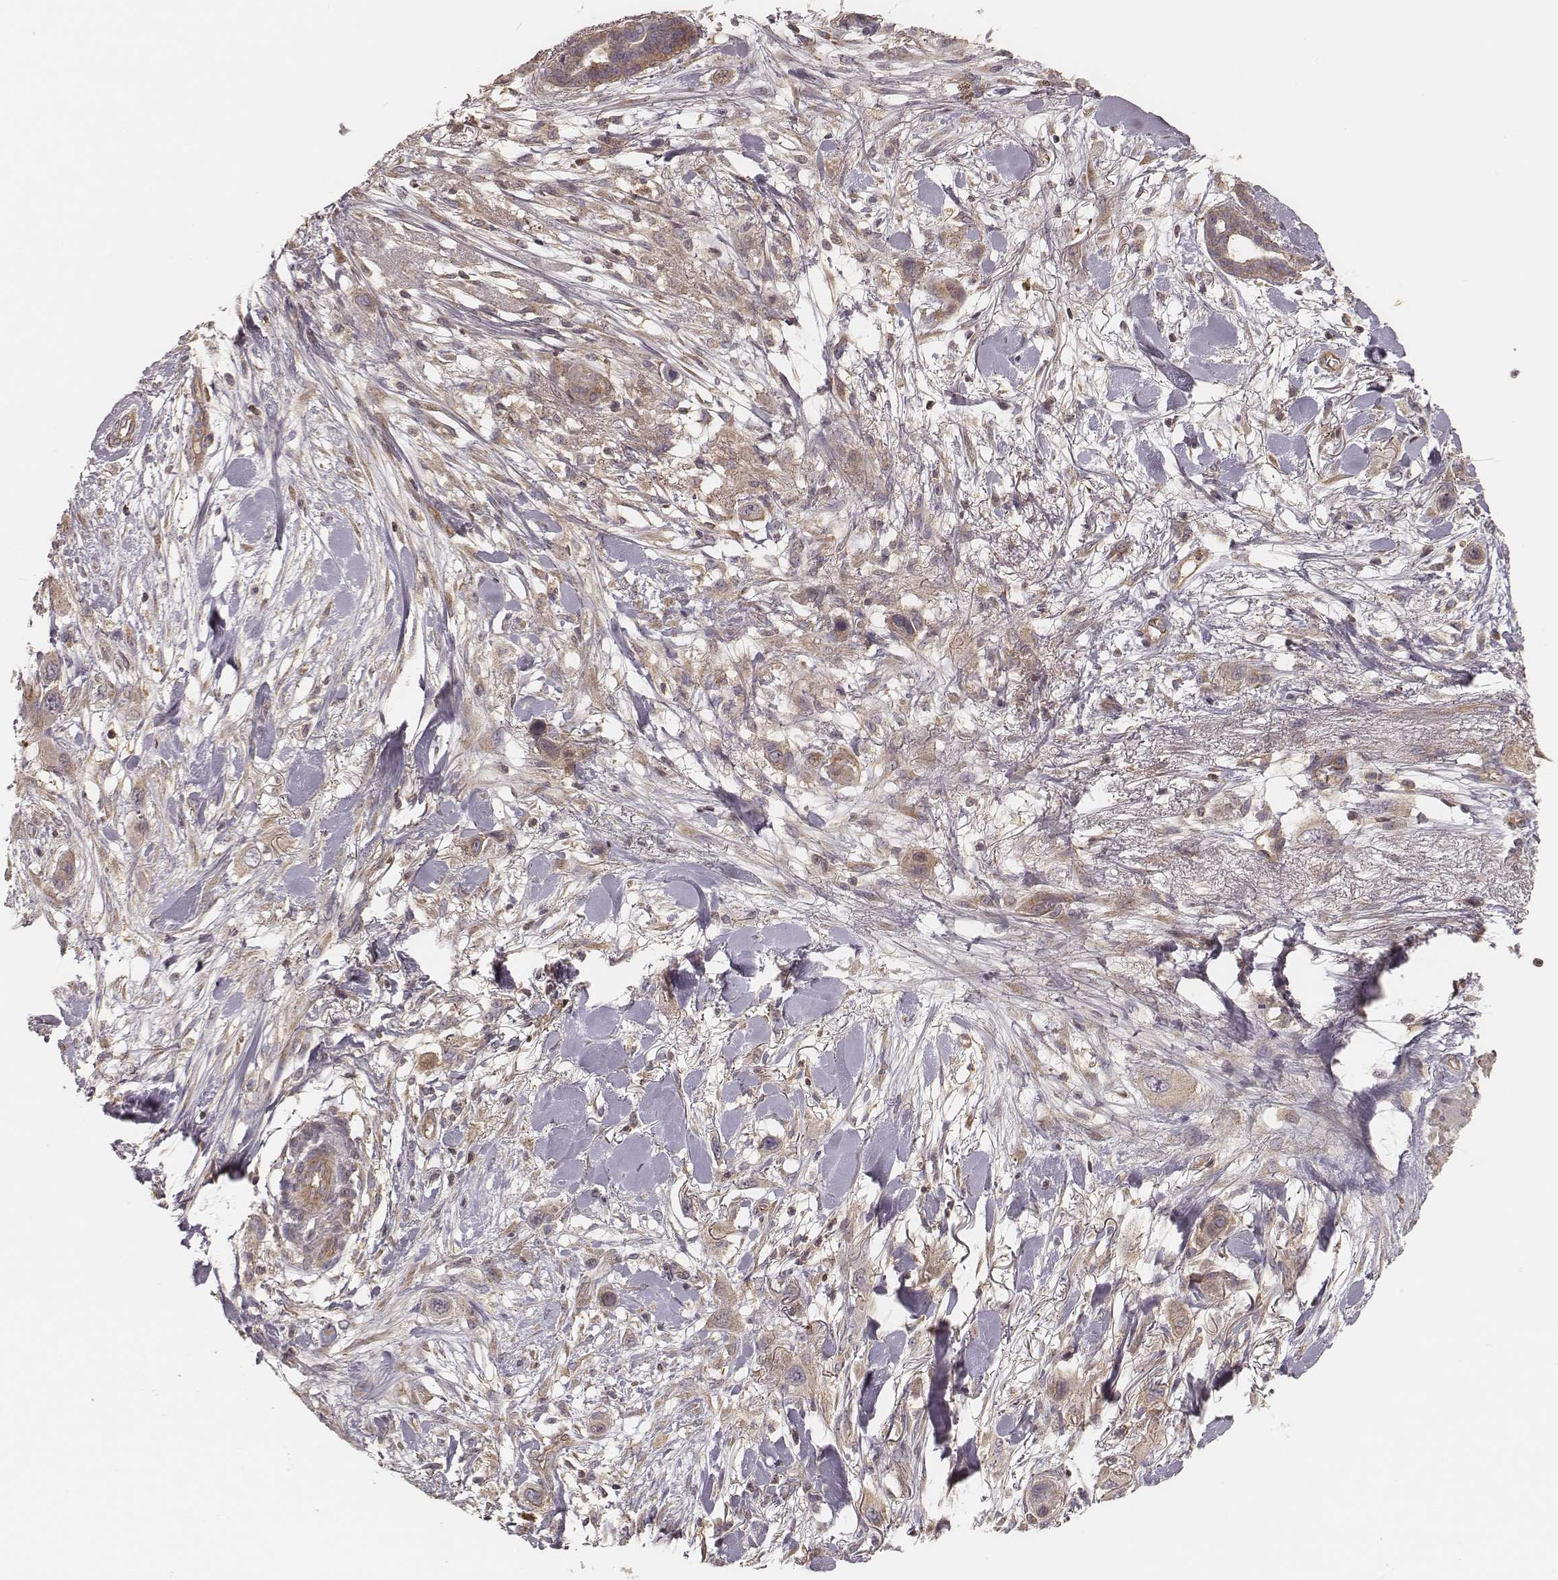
{"staining": {"intensity": "weak", "quantity": ">75%", "location": "cytoplasmic/membranous"}, "tissue": "skin cancer", "cell_type": "Tumor cells", "image_type": "cancer", "snomed": [{"axis": "morphology", "description": "Squamous cell carcinoma, NOS"}, {"axis": "topography", "description": "Skin"}], "caption": "Skin cancer (squamous cell carcinoma) was stained to show a protein in brown. There is low levels of weak cytoplasmic/membranous expression in about >75% of tumor cells.", "gene": "CARS1", "patient": {"sex": "male", "age": 79}}